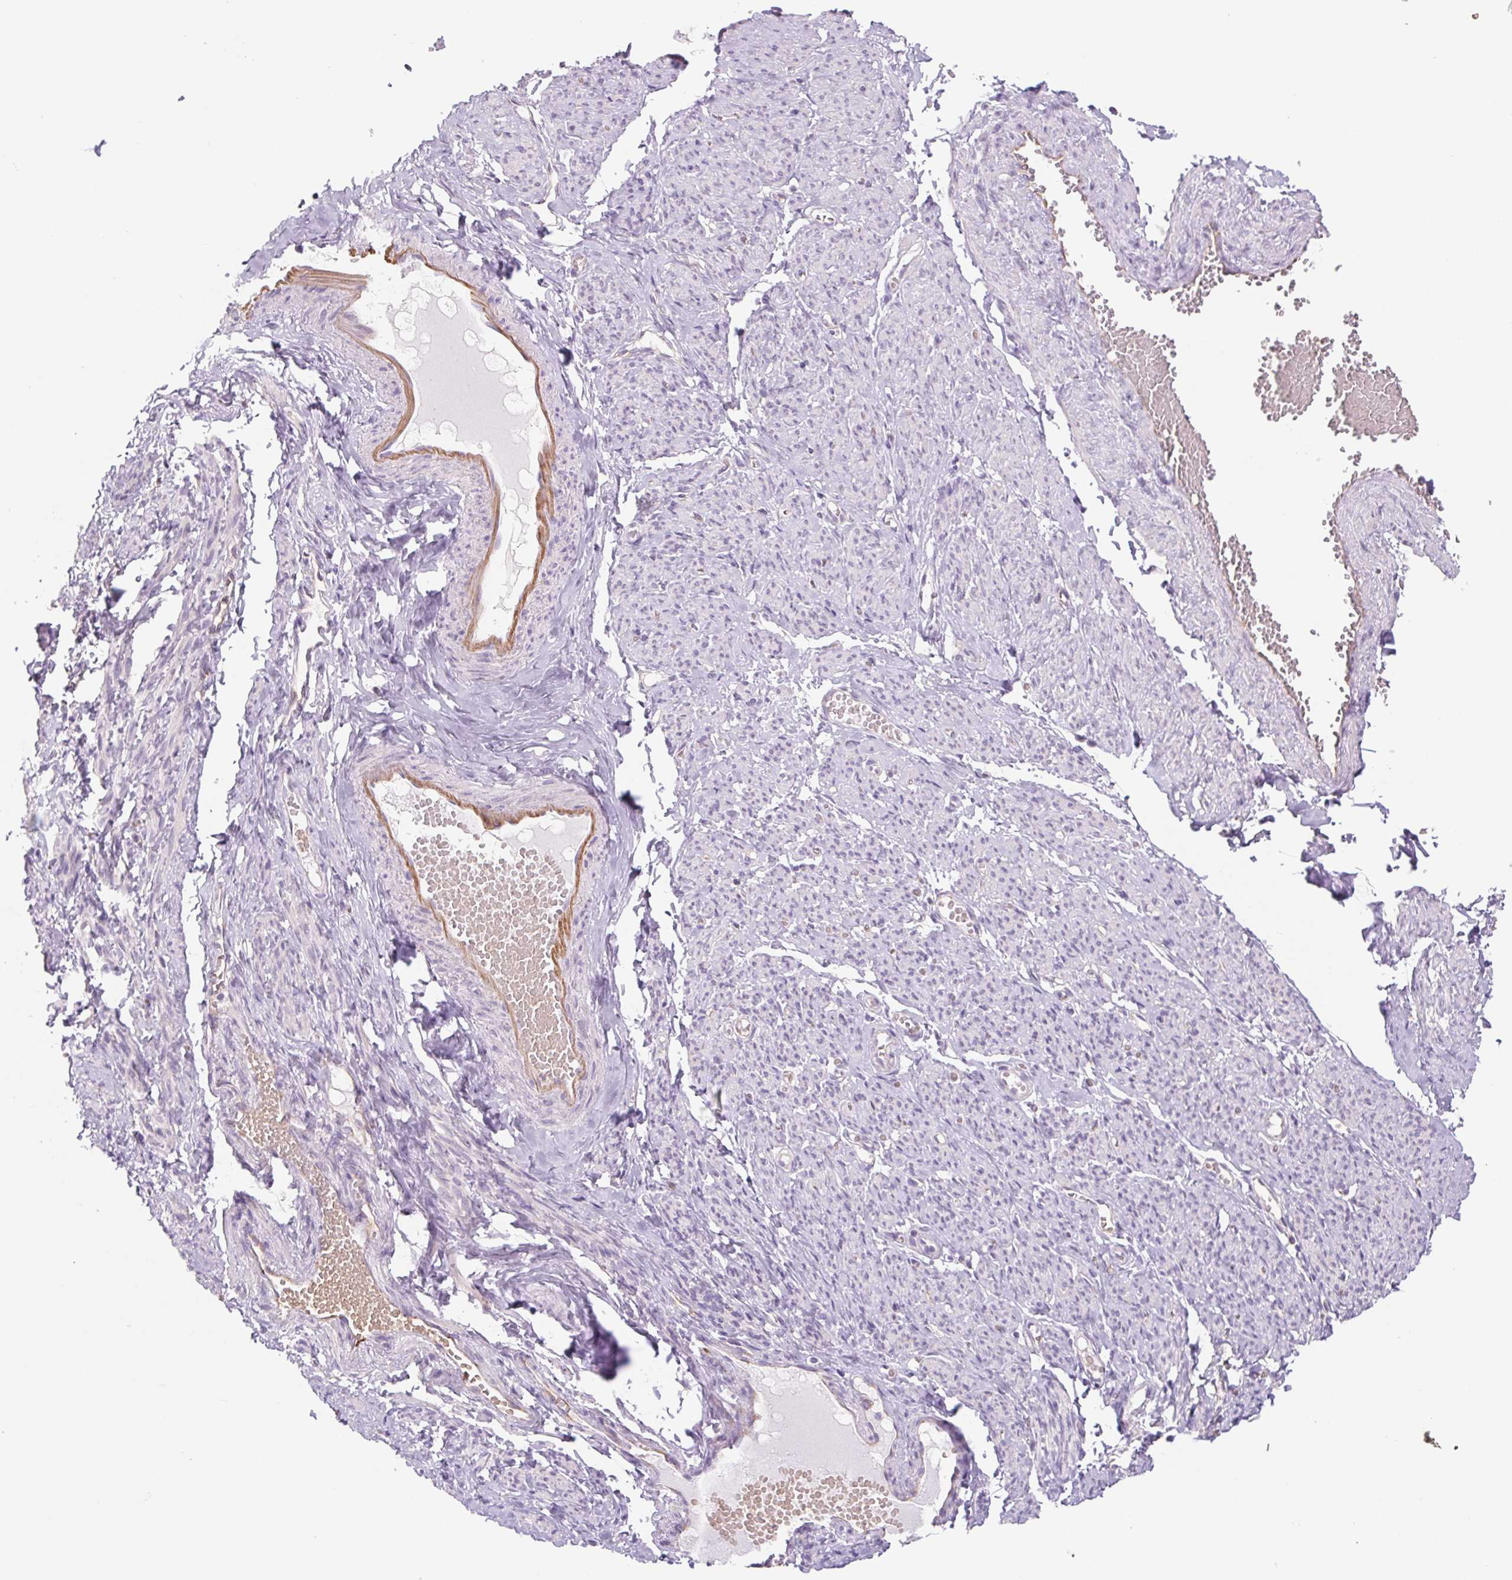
{"staining": {"intensity": "negative", "quantity": "none", "location": "none"}, "tissue": "smooth muscle", "cell_type": "Smooth muscle cells", "image_type": "normal", "snomed": [{"axis": "morphology", "description": "Normal tissue, NOS"}, {"axis": "topography", "description": "Smooth muscle"}], "caption": "Smooth muscle cells show no significant protein positivity in normal smooth muscle. (DAB immunohistochemistry visualized using brightfield microscopy, high magnification).", "gene": "IGFL3", "patient": {"sex": "female", "age": 65}}